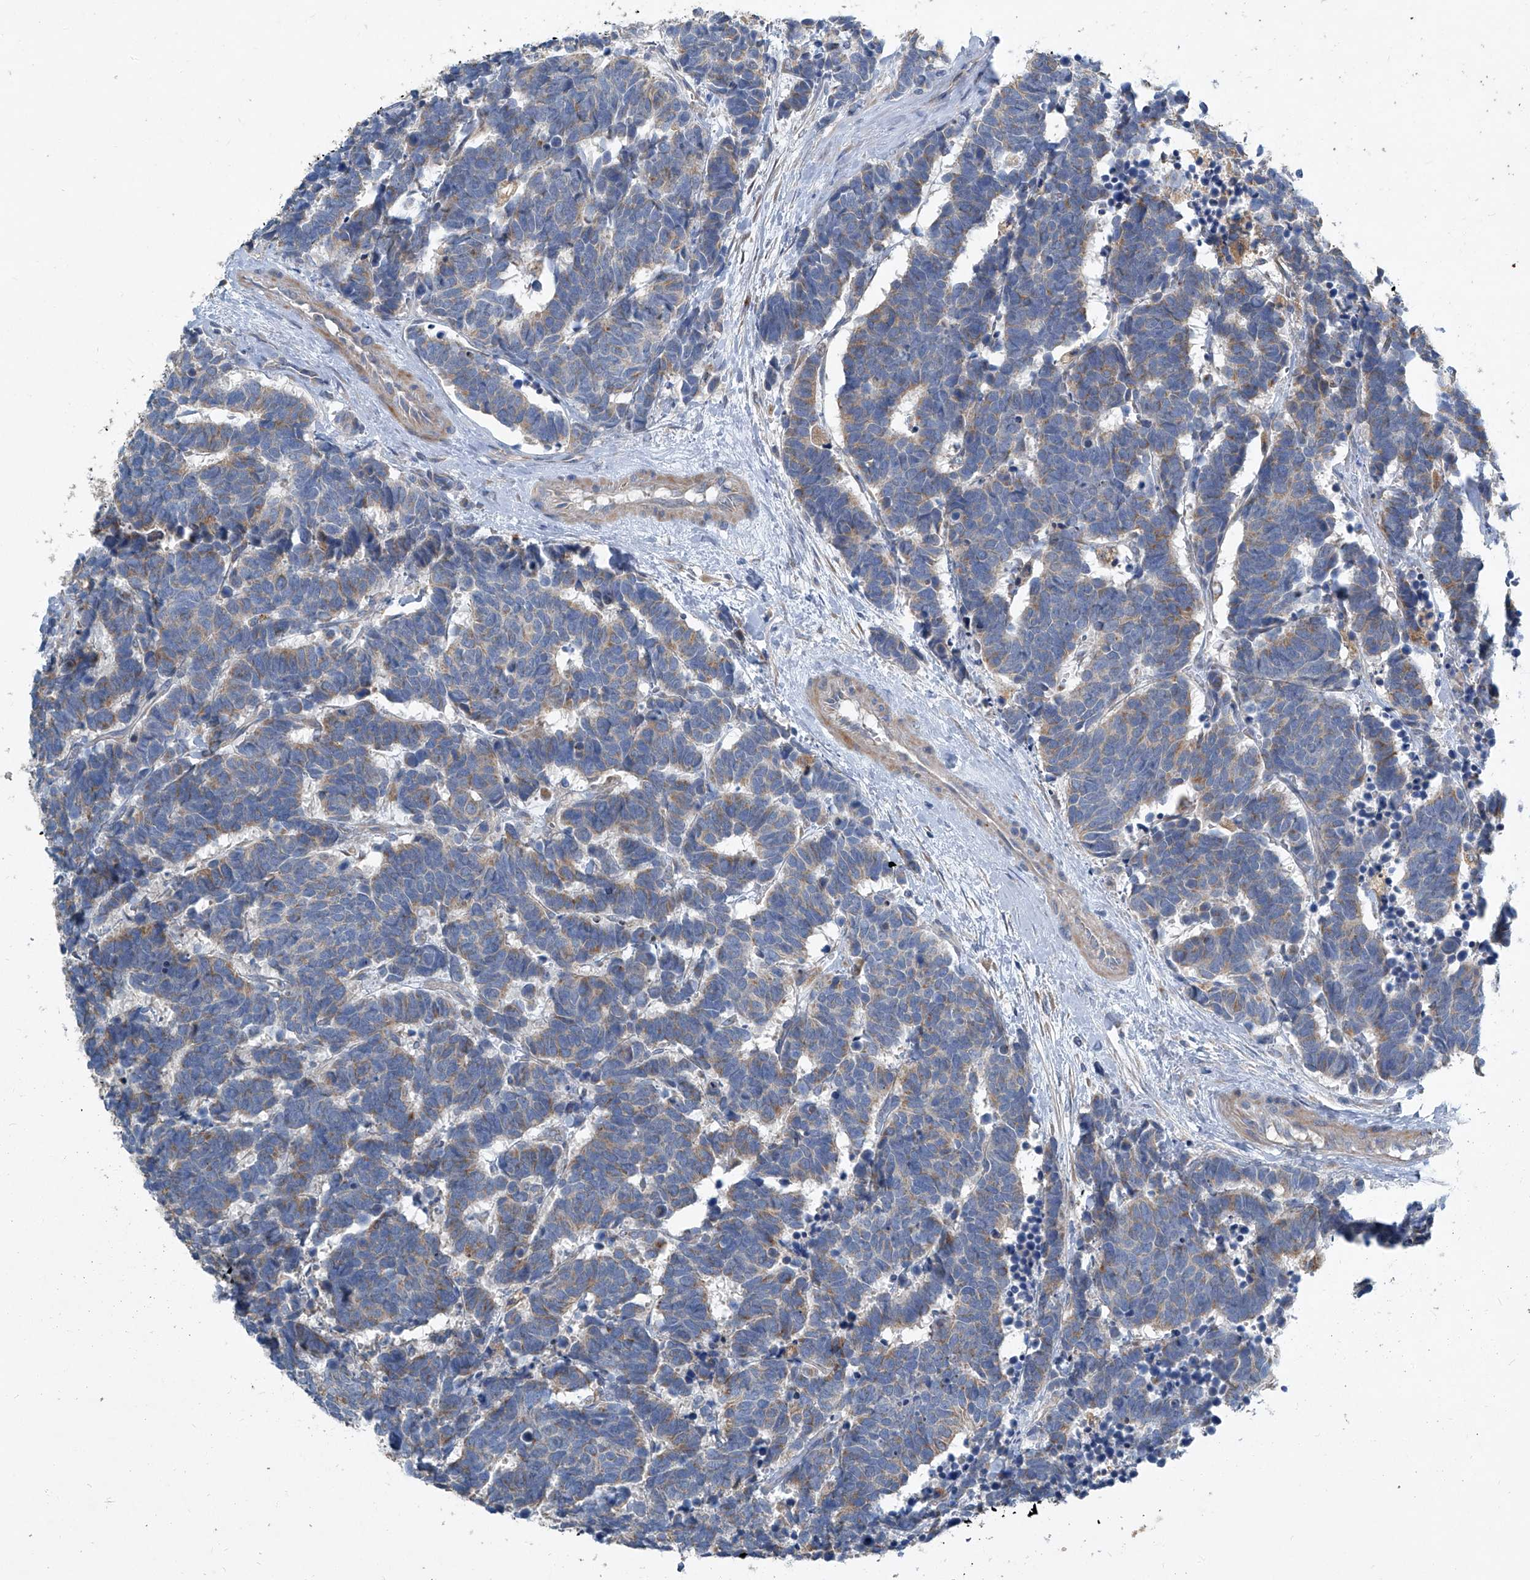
{"staining": {"intensity": "weak", "quantity": ">75%", "location": "cytoplasmic/membranous"}, "tissue": "carcinoid", "cell_type": "Tumor cells", "image_type": "cancer", "snomed": [{"axis": "morphology", "description": "Carcinoma, NOS"}, {"axis": "morphology", "description": "Carcinoid, malignant, NOS"}, {"axis": "topography", "description": "Urinary bladder"}], "caption": "Immunohistochemical staining of human malignant carcinoid reveals low levels of weak cytoplasmic/membranous protein expression in about >75% of tumor cells.", "gene": "SLC26A11", "patient": {"sex": "male", "age": 57}}